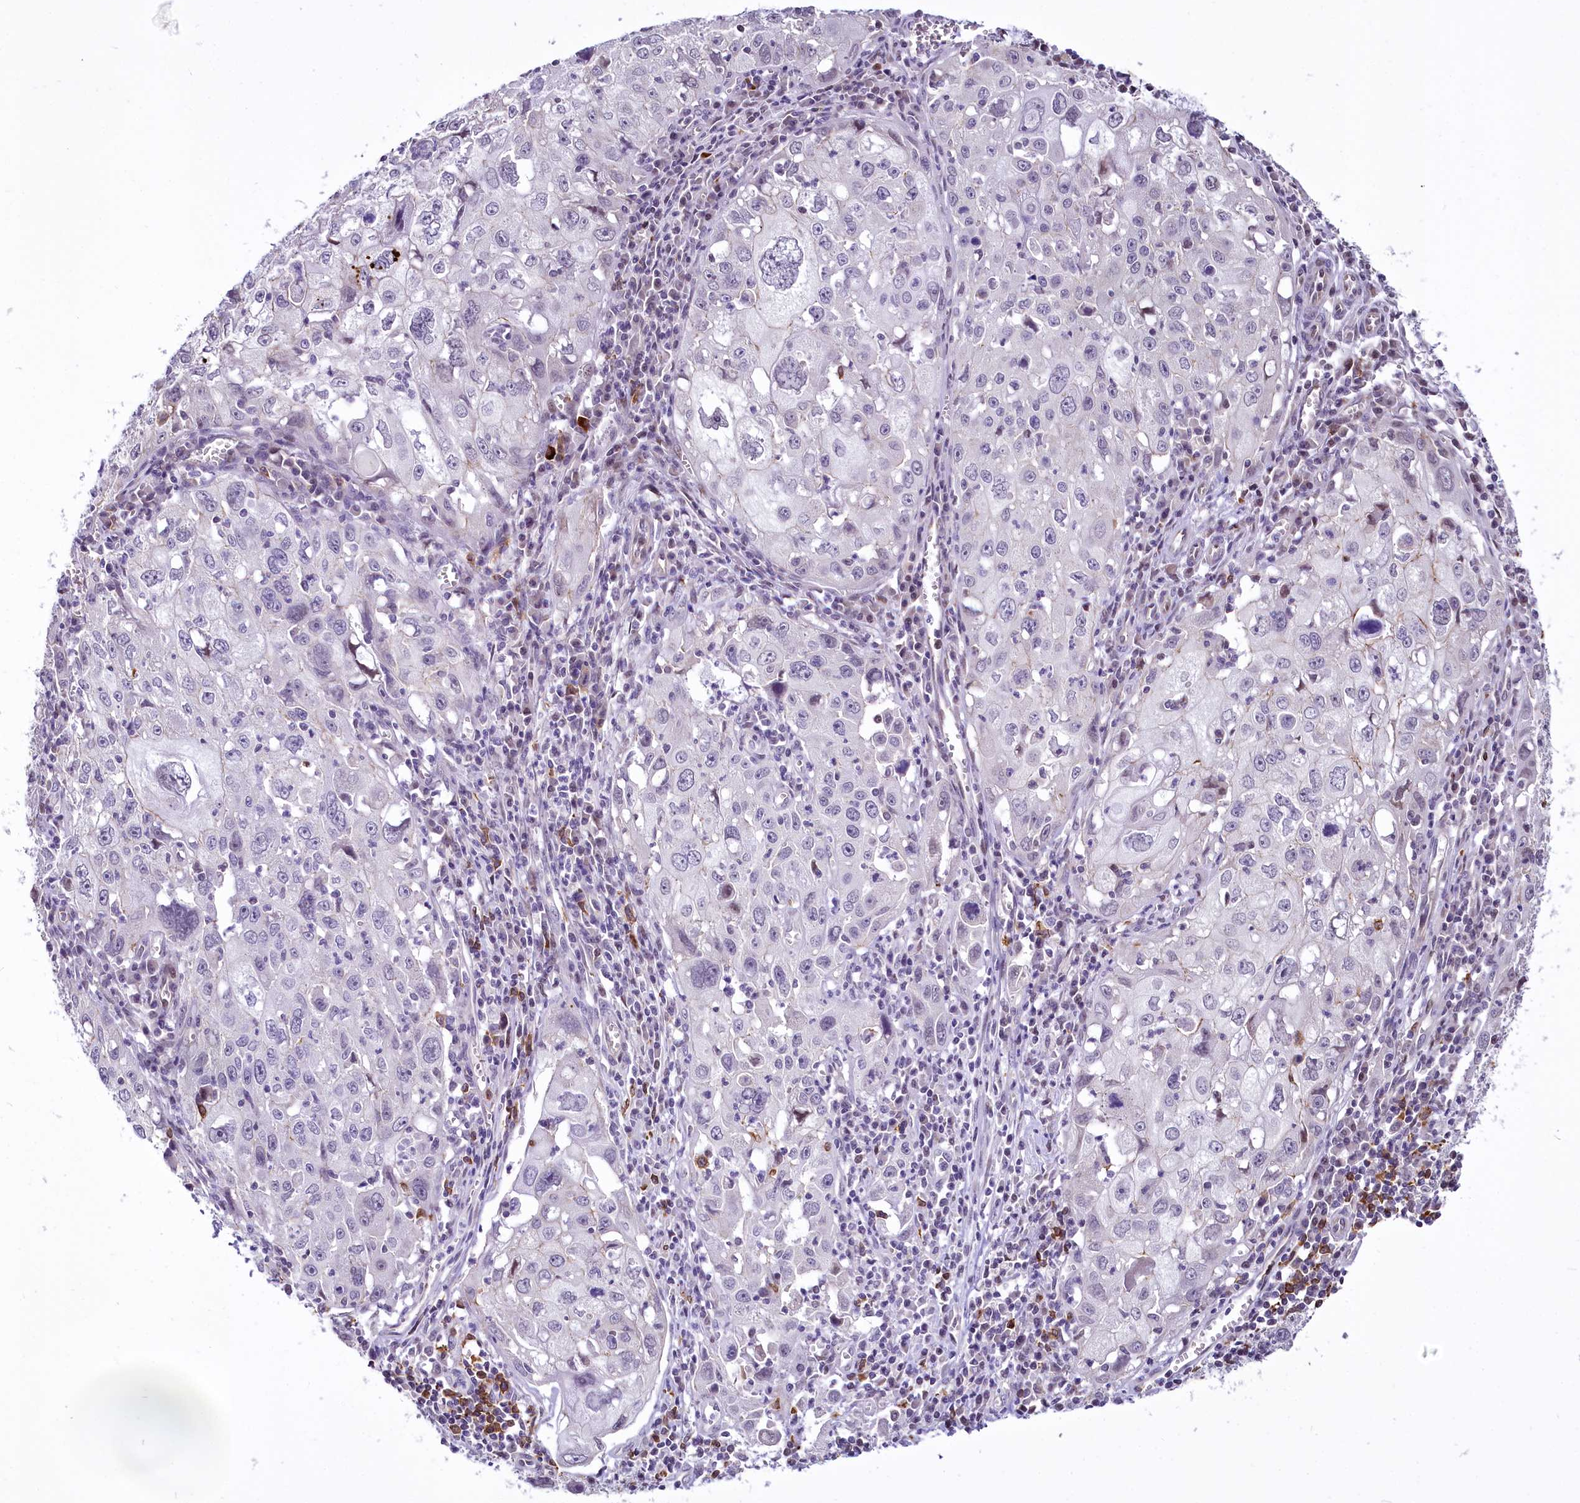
{"staining": {"intensity": "negative", "quantity": "none", "location": "none"}, "tissue": "cervical cancer", "cell_type": "Tumor cells", "image_type": "cancer", "snomed": [{"axis": "morphology", "description": "Squamous cell carcinoma, NOS"}, {"axis": "topography", "description": "Cervix"}], "caption": "Immunohistochemical staining of cervical cancer displays no significant staining in tumor cells.", "gene": "BANK1", "patient": {"sex": "female", "age": 42}}